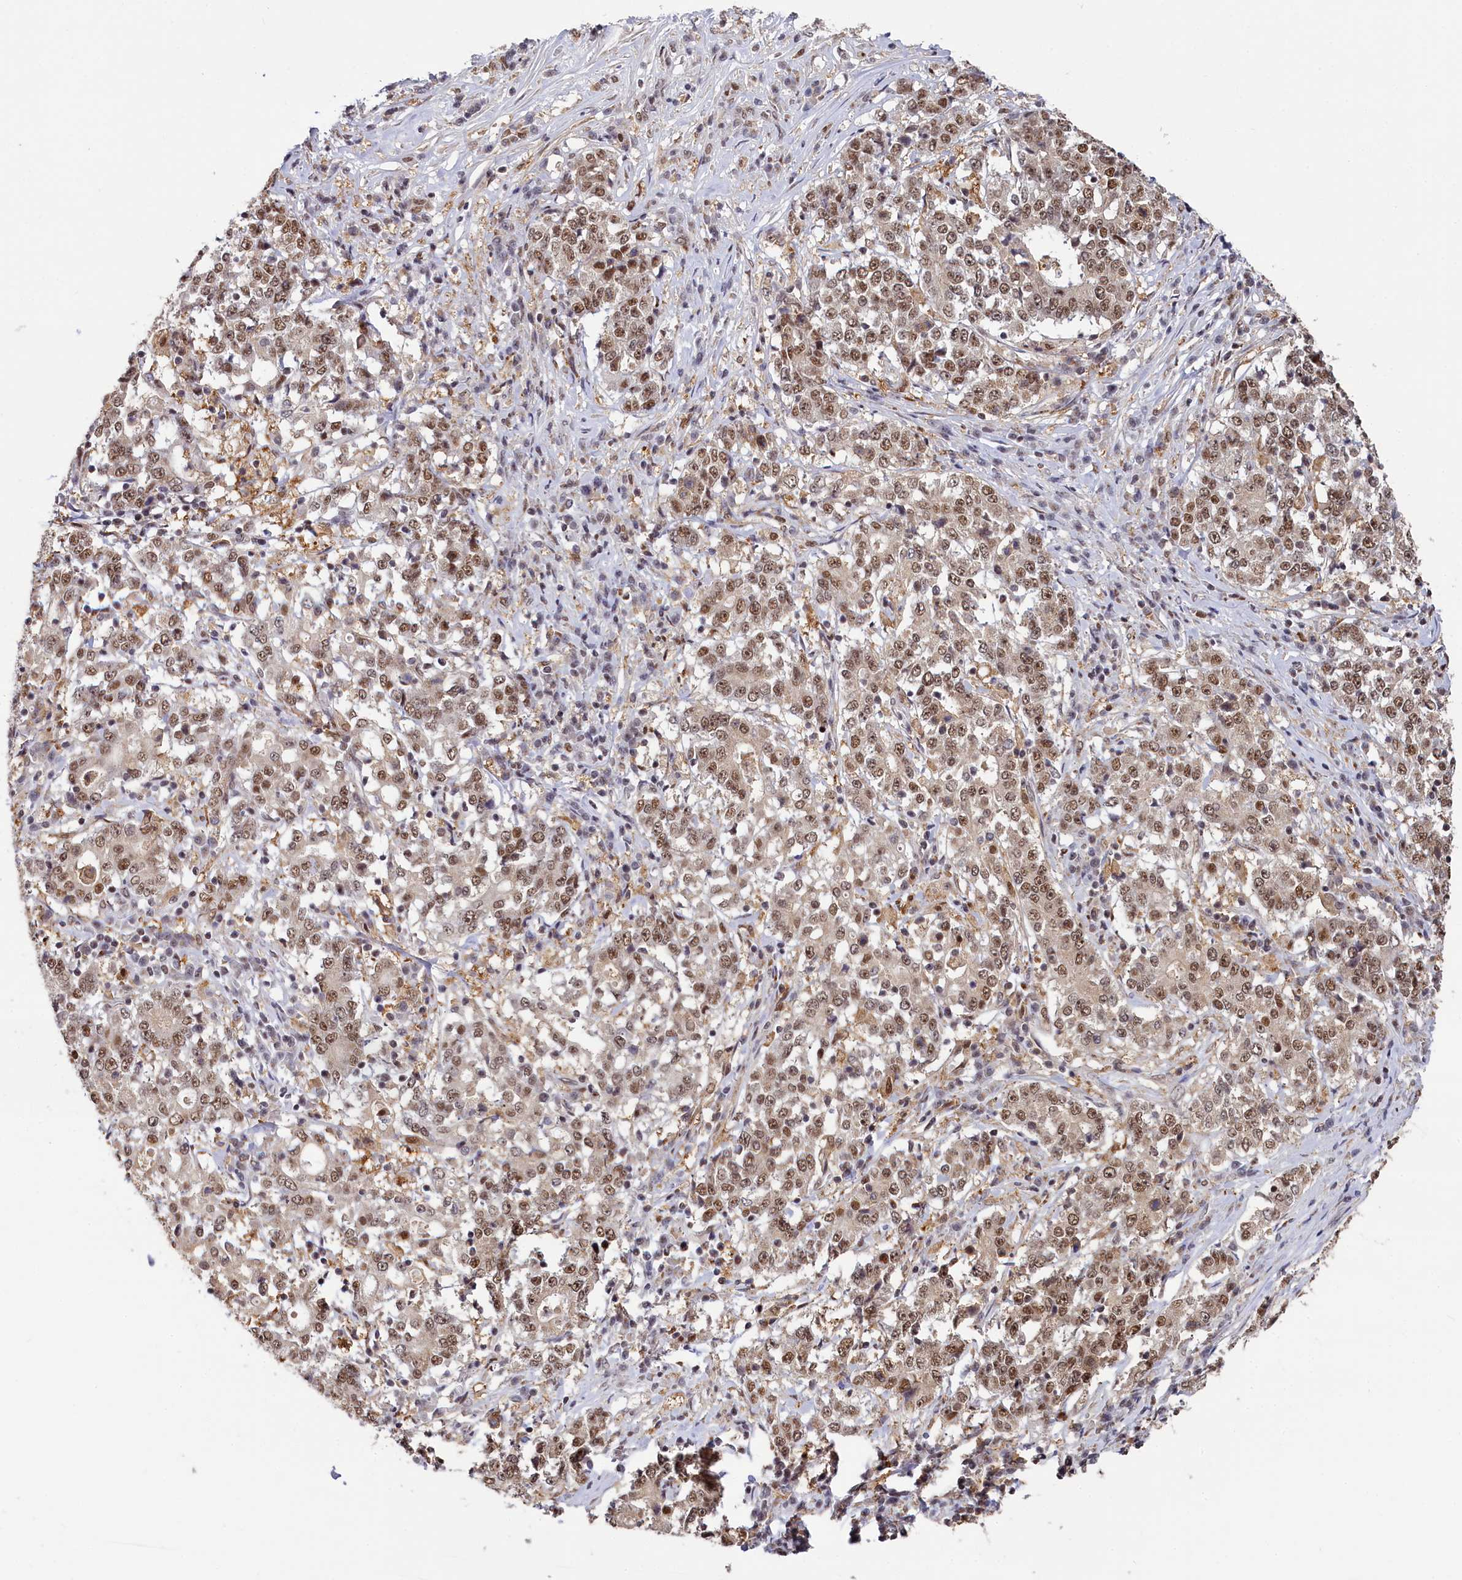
{"staining": {"intensity": "moderate", "quantity": ">75%", "location": "cytoplasmic/membranous,nuclear"}, "tissue": "stomach cancer", "cell_type": "Tumor cells", "image_type": "cancer", "snomed": [{"axis": "morphology", "description": "Adenocarcinoma, NOS"}, {"axis": "topography", "description": "Stomach"}], "caption": "Moderate cytoplasmic/membranous and nuclear staining for a protein is present in approximately >75% of tumor cells of stomach cancer using IHC.", "gene": "PPHLN1", "patient": {"sex": "male", "age": 59}}